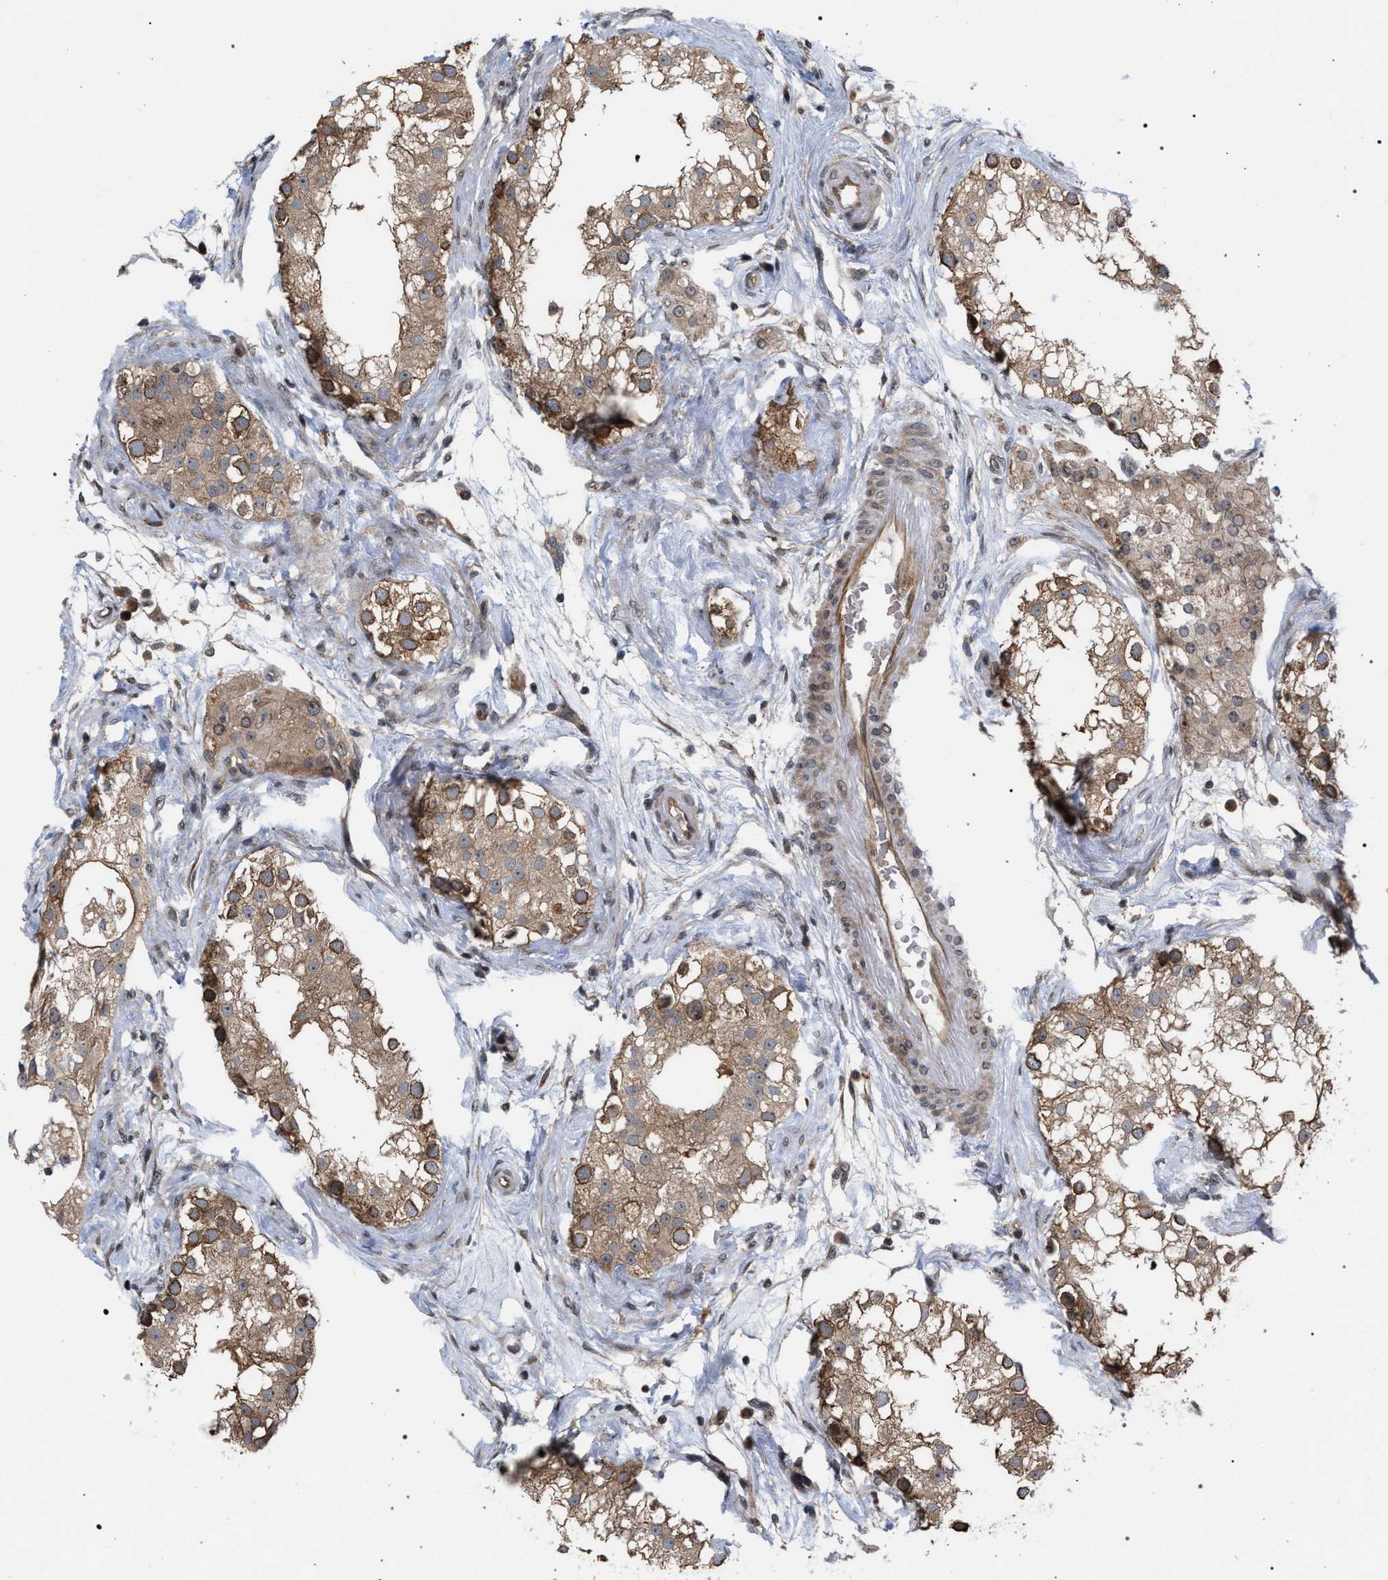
{"staining": {"intensity": "moderate", "quantity": ">75%", "location": "cytoplasmic/membranous"}, "tissue": "epididymis", "cell_type": "Glandular cells", "image_type": "normal", "snomed": [{"axis": "morphology", "description": "Normal tissue, NOS"}, {"axis": "morphology", "description": "Inflammation, NOS"}, {"axis": "topography", "description": "Epididymis"}], "caption": "Immunohistochemical staining of normal epididymis shows moderate cytoplasmic/membranous protein positivity in approximately >75% of glandular cells.", "gene": "IRAK4", "patient": {"sex": "male", "age": 84}}